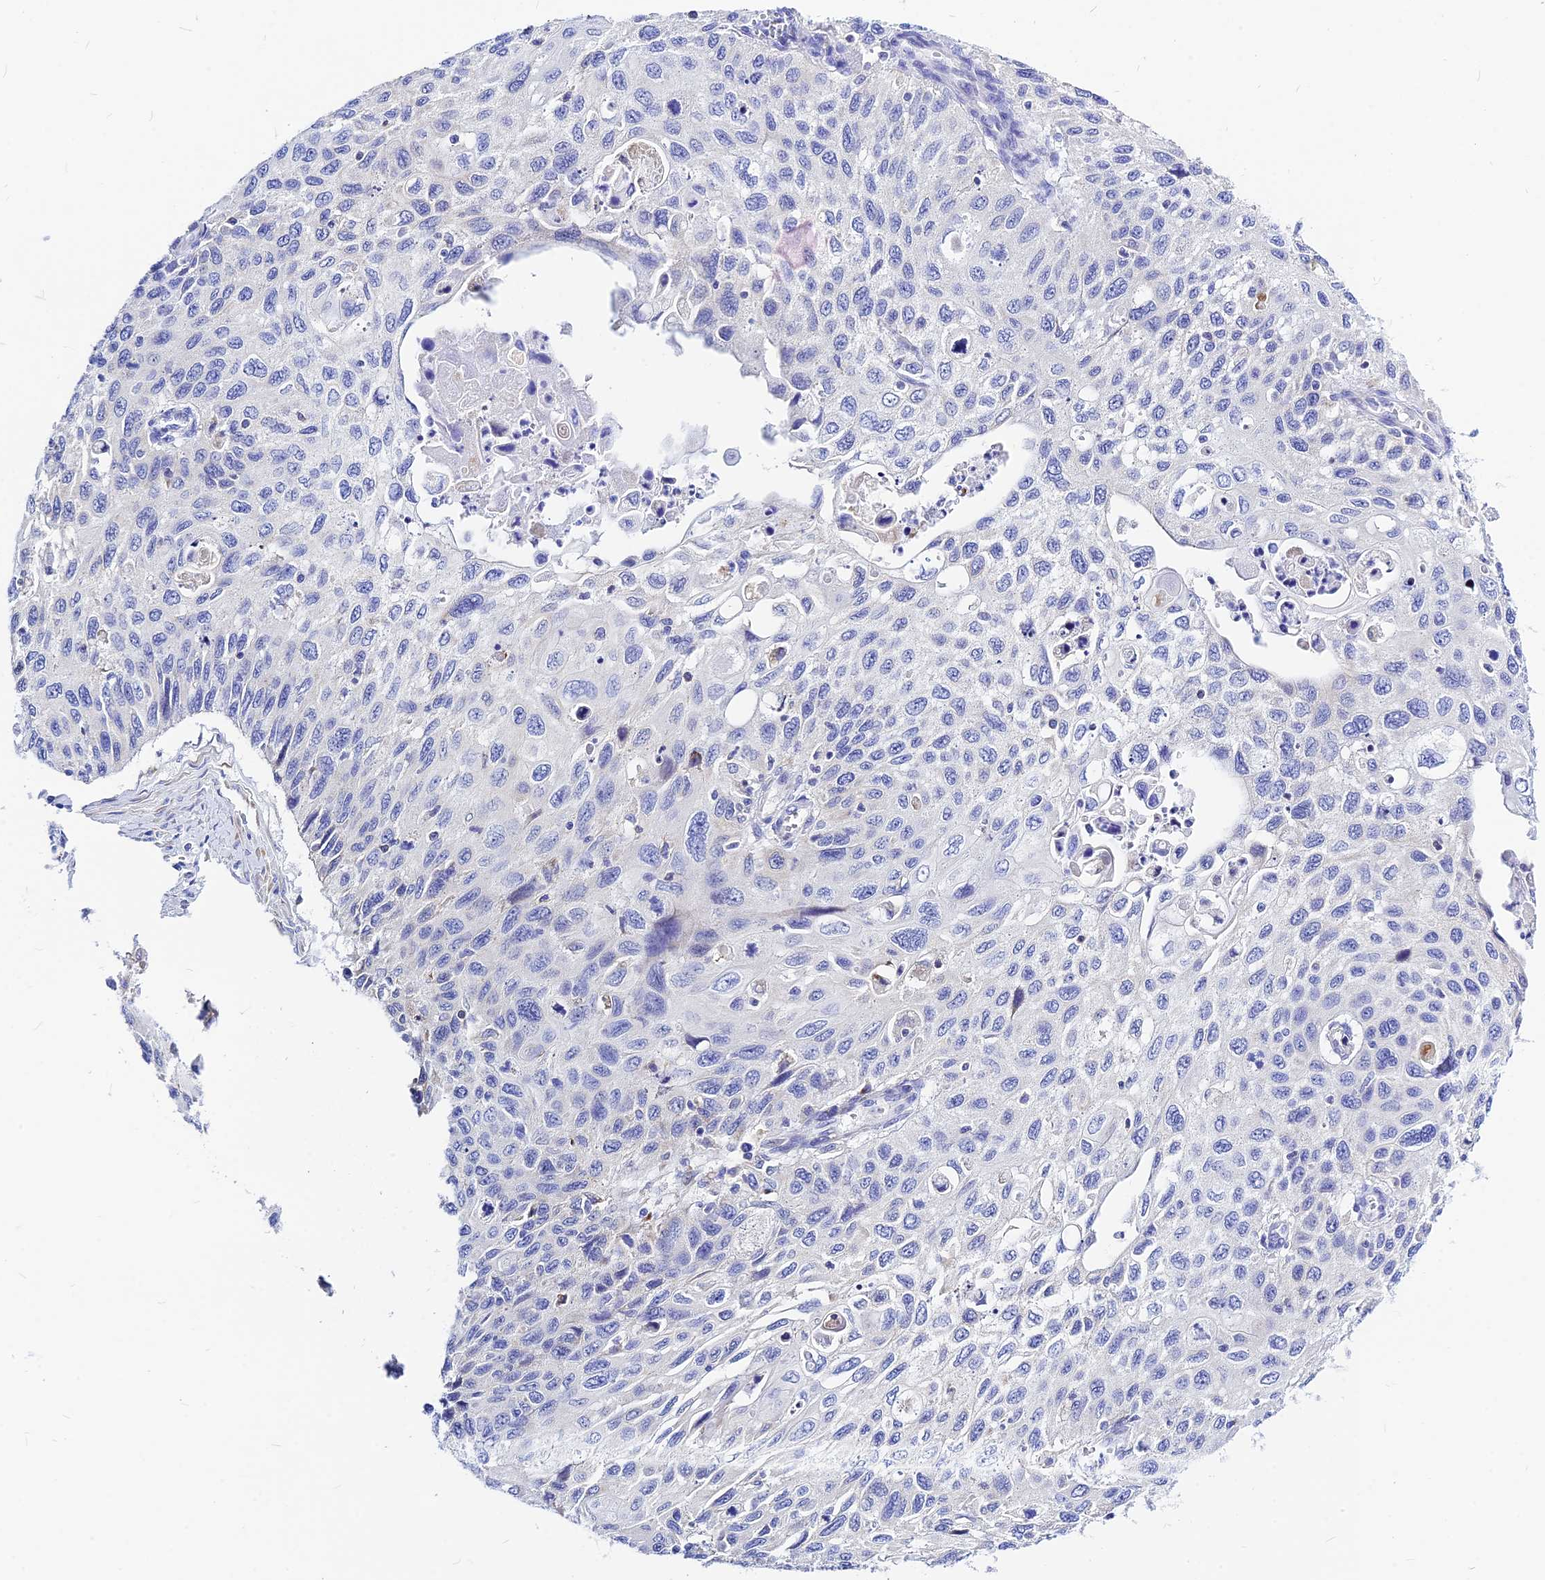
{"staining": {"intensity": "negative", "quantity": "none", "location": "none"}, "tissue": "cervical cancer", "cell_type": "Tumor cells", "image_type": "cancer", "snomed": [{"axis": "morphology", "description": "Squamous cell carcinoma, NOS"}, {"axis": "topography", "description": "Cervix"}], "caption": "Human cervical cancer (squamous cell carcinoma) stained for a protein using immunohistochemistry displays no staining in tumor cells.", "gene": "CNOT6", "patient": {"sex": "female", "age": 70}}